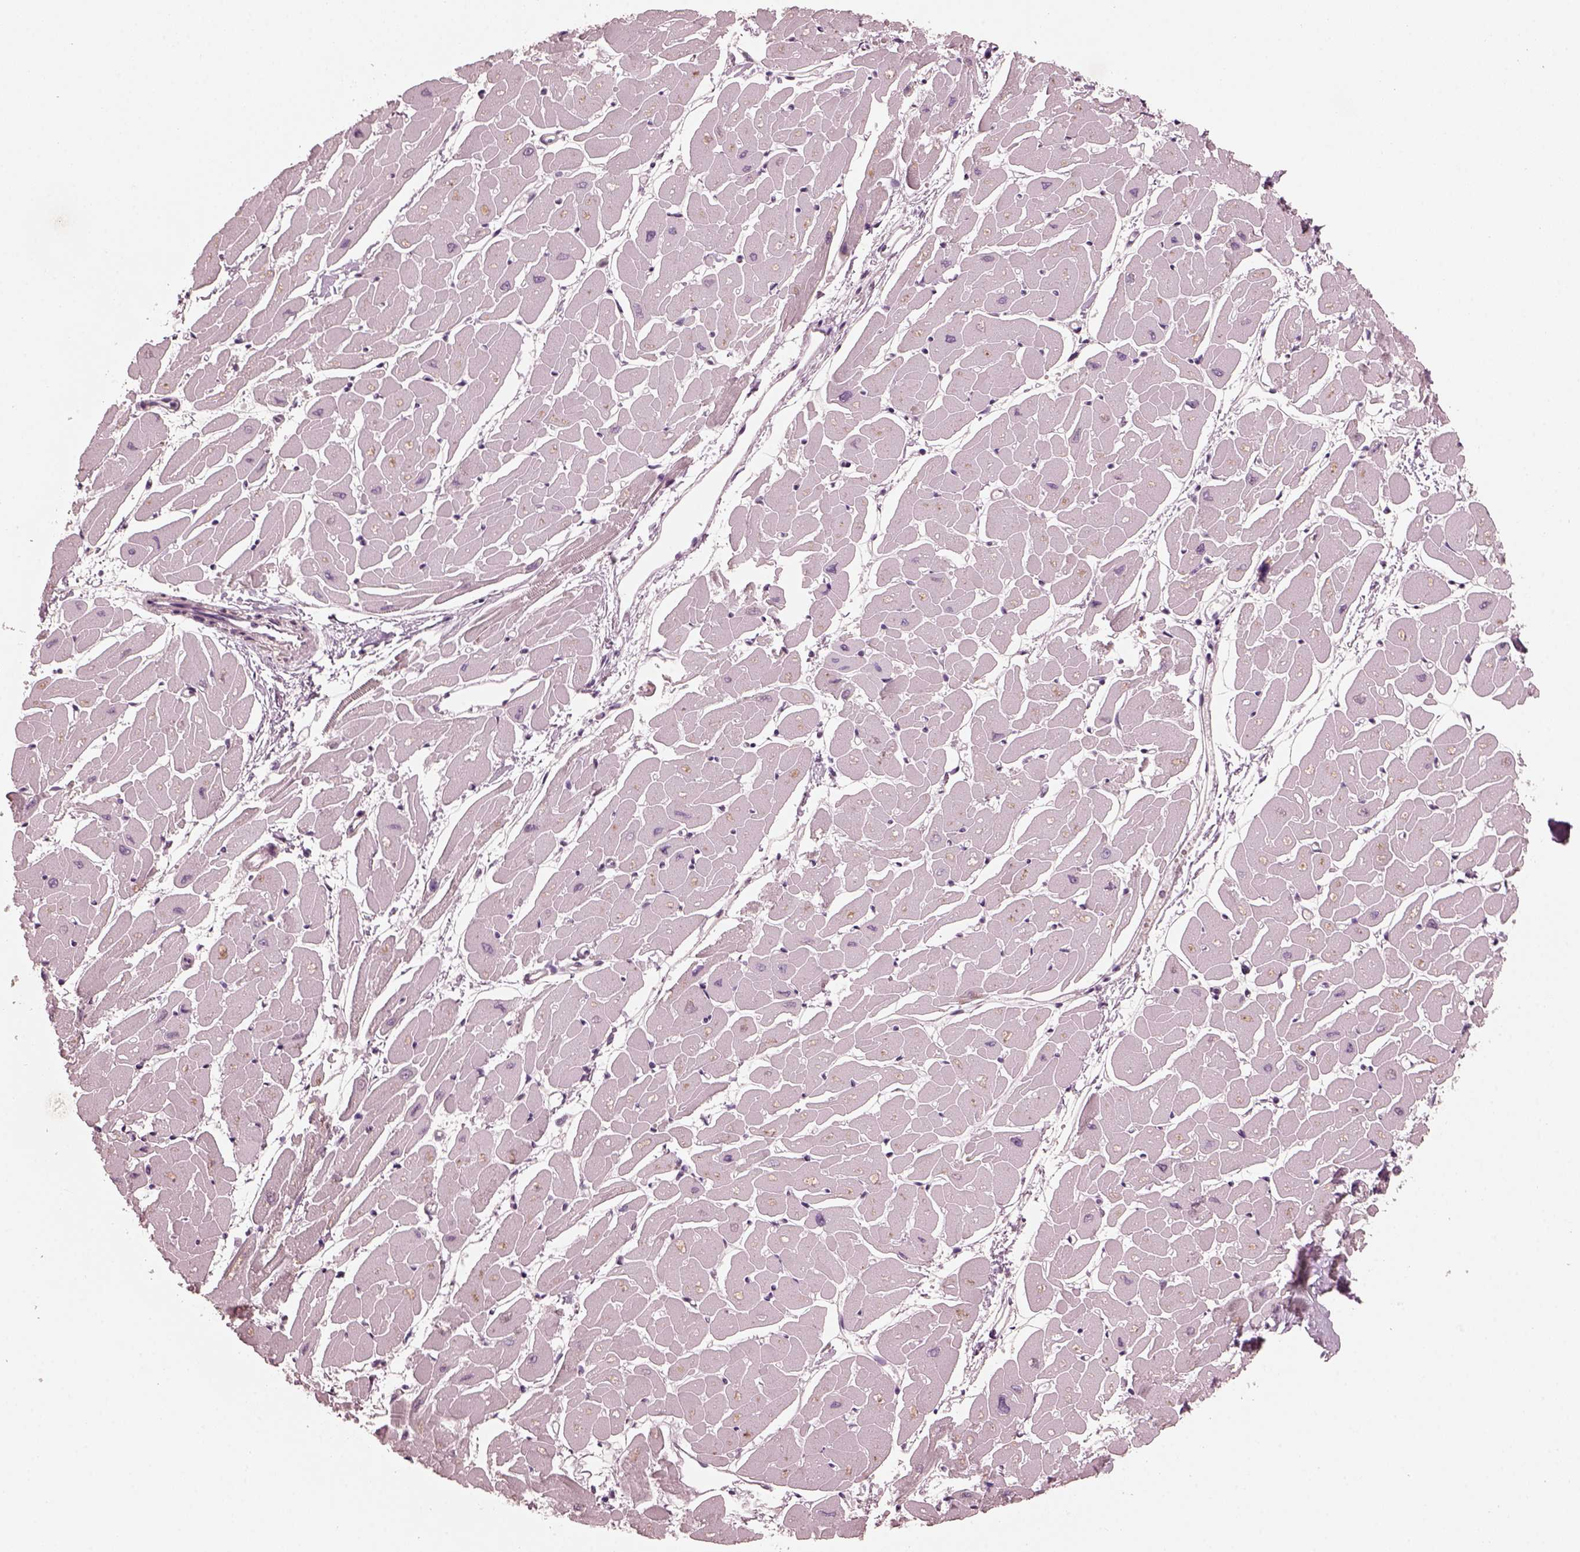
{"staining": {"intensity": "negative", "quantity": "none", "location": "none"}, "tissue": "heart muscle", "cell_type": "Cardiomyocytes", "image_type": "normal", "snomed": [{"axis": "morphology", "description": "Normal tissue, NOS"}, {"axis": "topography", "description": "Heart"}], "caption": "Cardiomyocytes are negative for brown protein staining in benign heart muscle. (Stains: DAB (3,3'-diaminobenzidine) immunohistochemistry with hematoxylin counter stain, Microscopy: brightfield microscopy at high magnification).", "gene": "RGS7", "patient": {"sex": "male", "age": 57}}